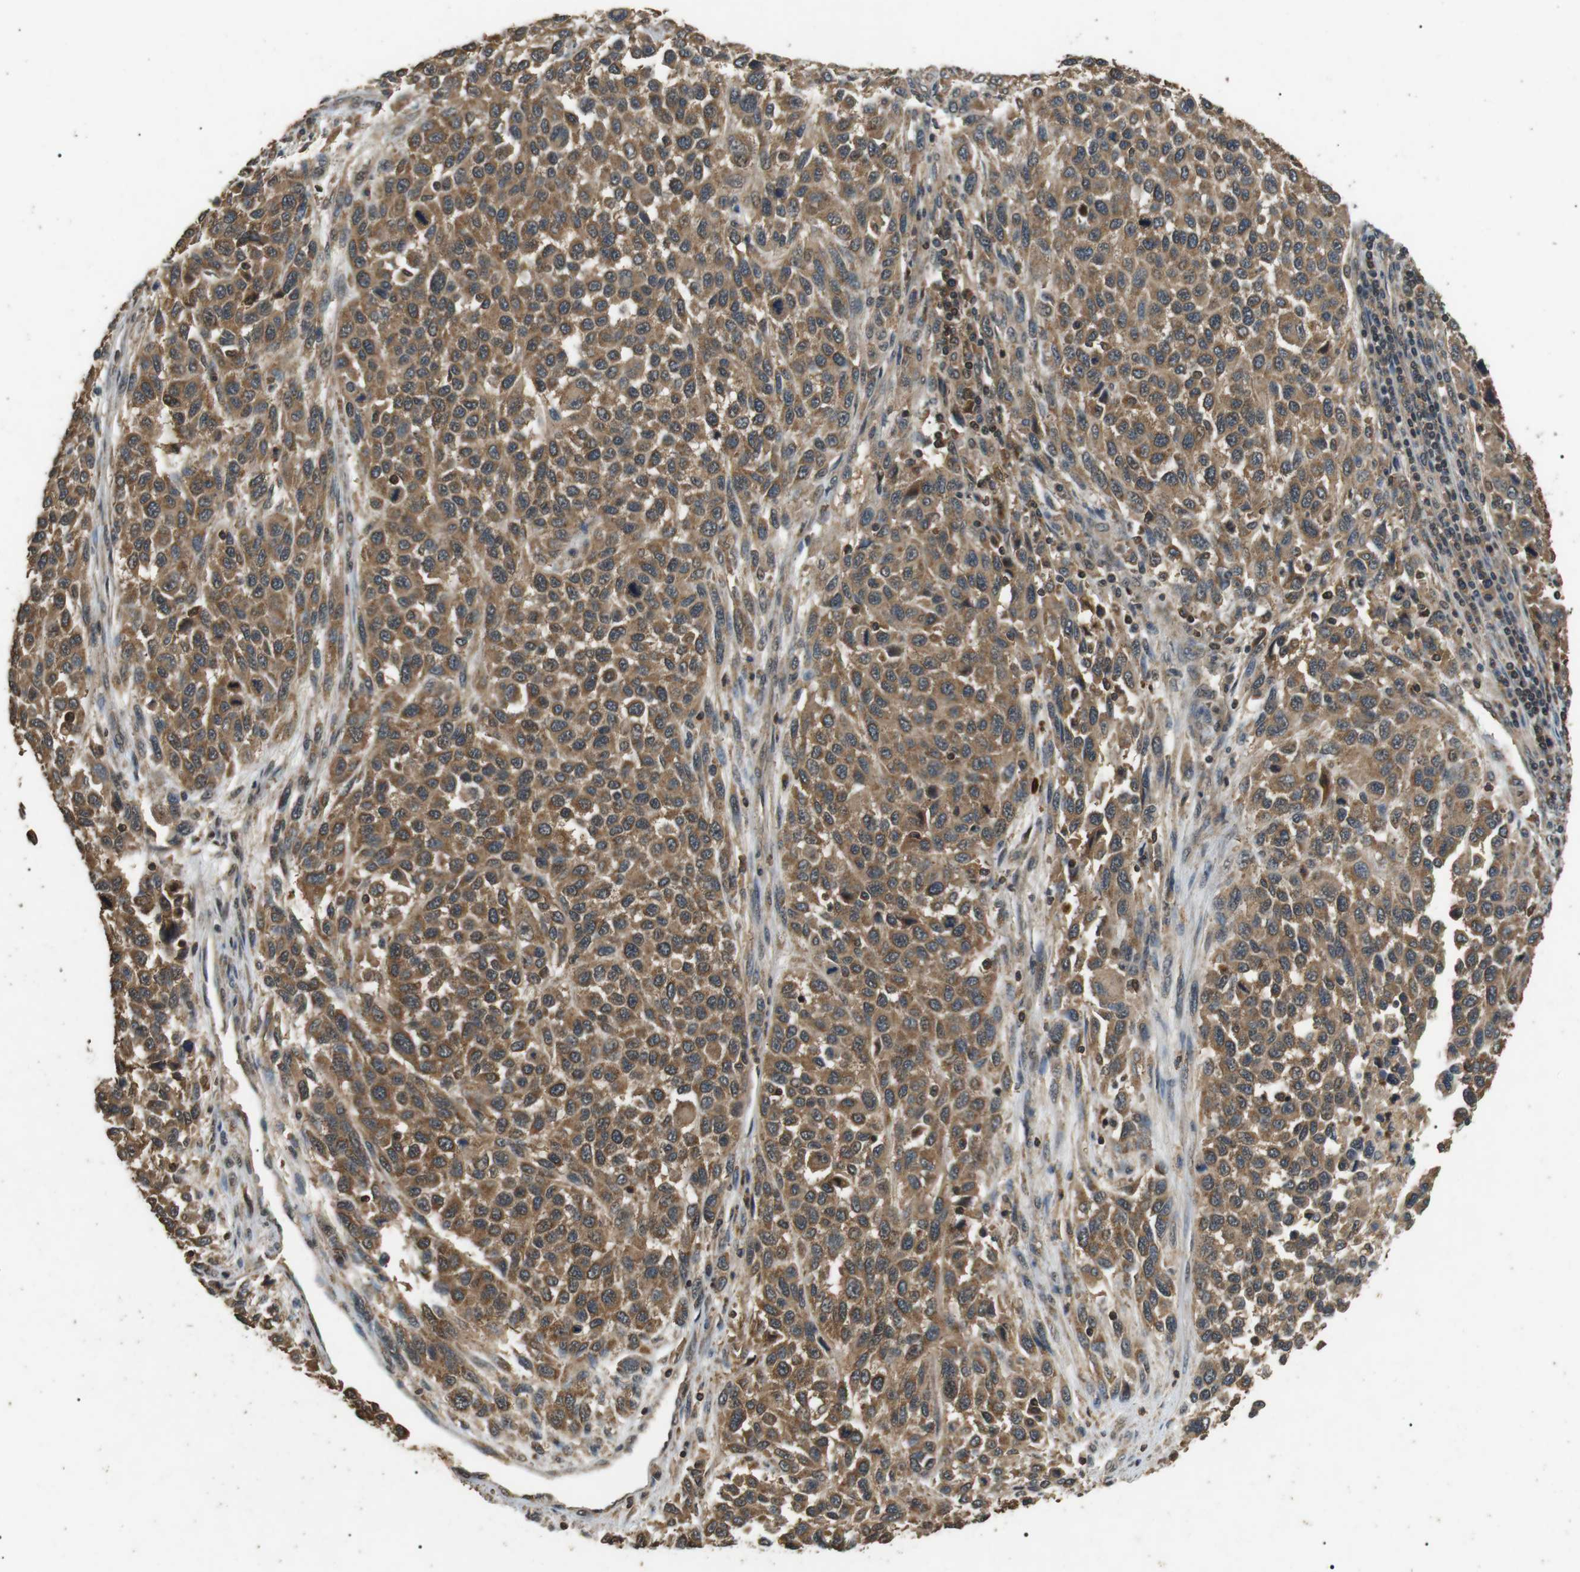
{"staining": {"intensity": "moderate", "quantity": ">75%", "location": "cytoplasmic/membranous"}, "tissue": "melanoma", "cell_type": "Tumor cells", "image_type": "cancer", "snomed": [{"axis": "morphology", "description": "Malignant melanoma, Metastatic site"}, {"axis": "topography", "description": "Lymph node"}], "caption": "IHC (DAB (3,3'-diaminobenzidine)) staining of melanoma shows moderate cytoplasmic/membranous protein staining in about >75% of tumor cells. (DAB (3,3'-diaminobenzidine) IHC, brown staining for protein, blue staining for nuclei).", "gene": "TBC1D15", "patient": {"sex": "male", "age": 61}}